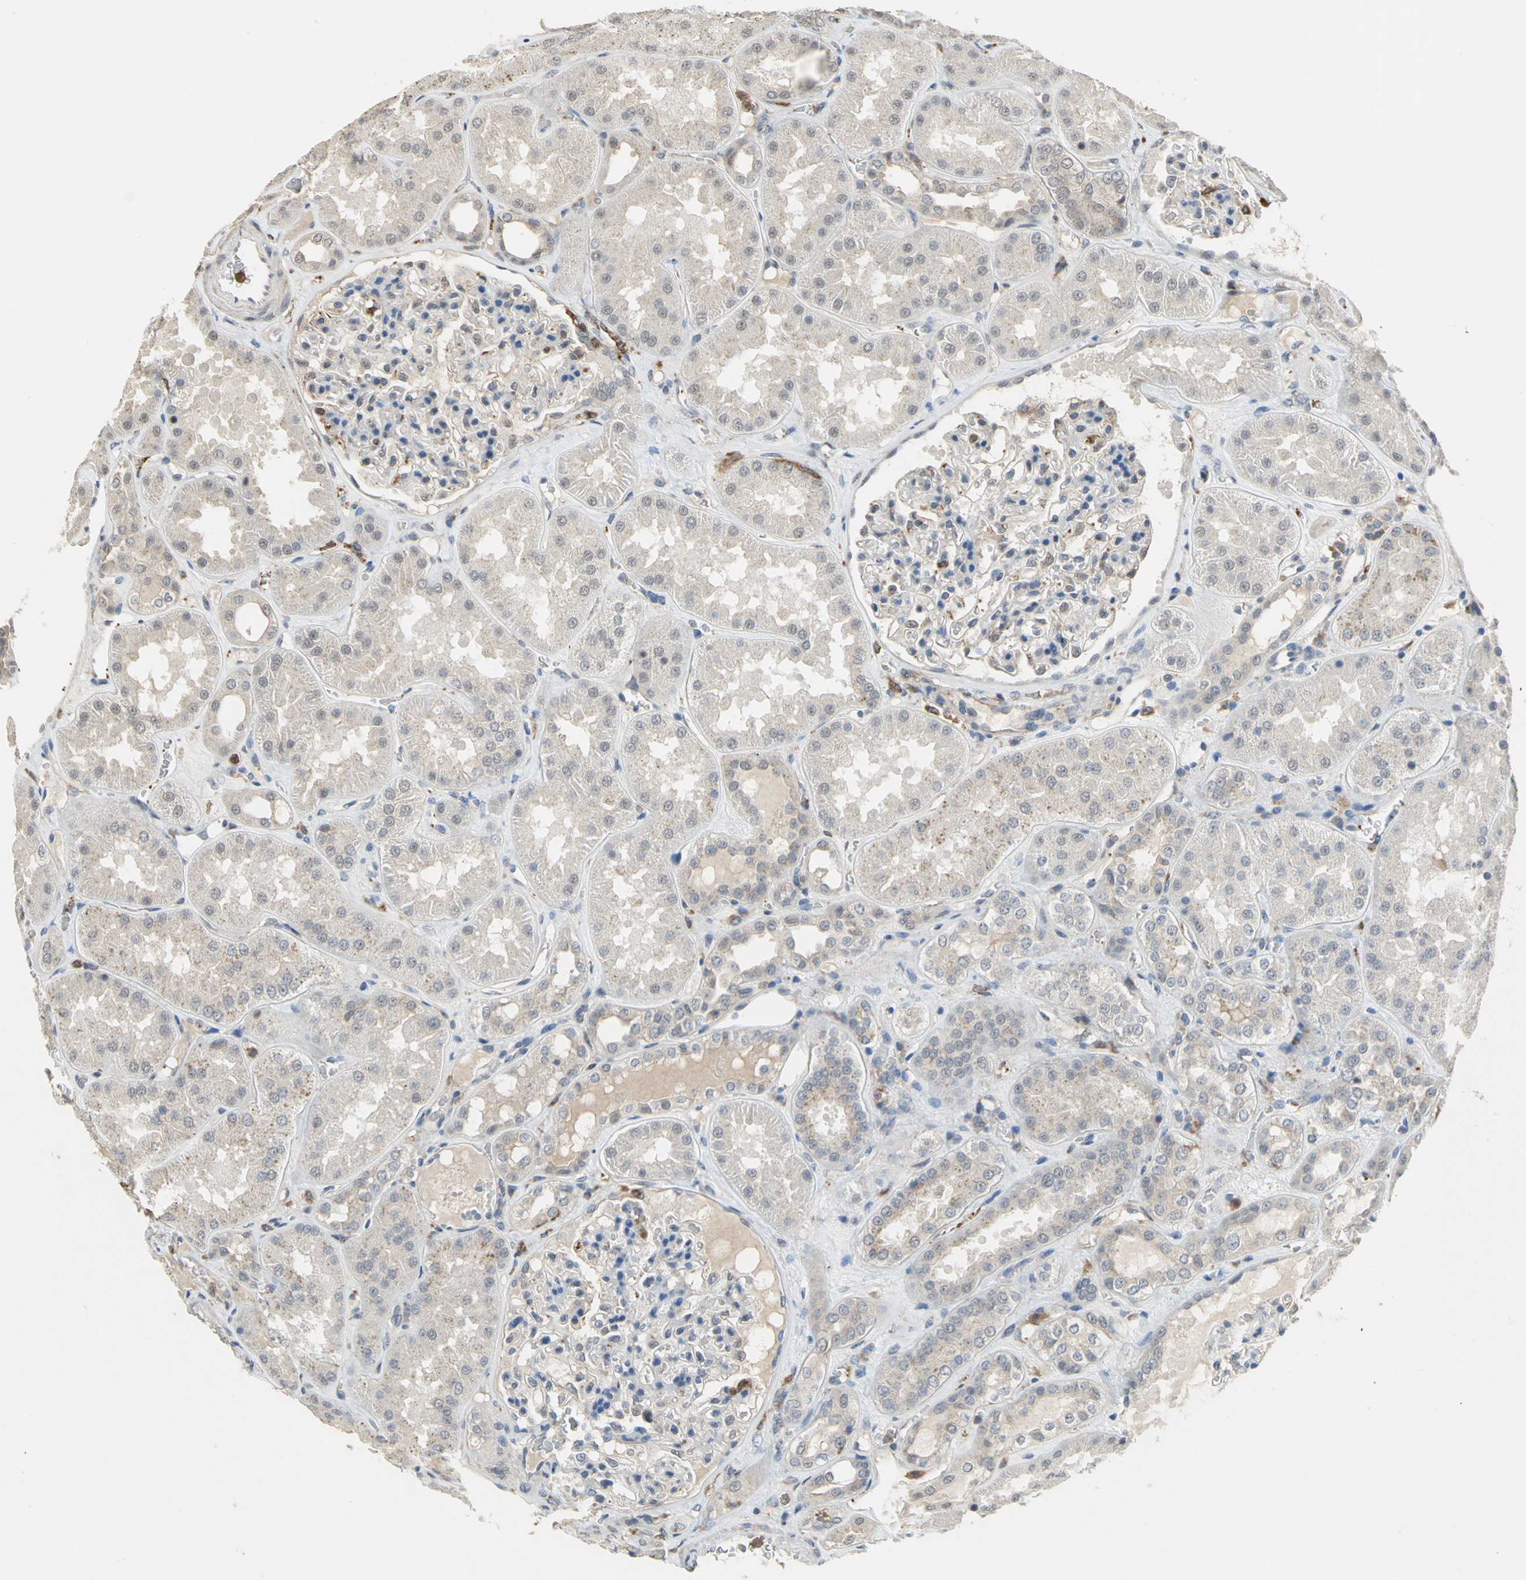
{"staining": {"intensity": "weak", "quantity": "<25%", "location": "cytoplasmic/membranous"}, "tissue": "kidney", "cell_type": "Cells in glomeruli", "image_type": "normal", "snomed": [{"axis": "morphology", "description": "Normal tissue, NOS"}, {"axis": "topography", "description": "Kidney"}], "caption": "This image is of unremarkable kidney stained with IHC to label a protein in brown with the nuclei are counter-stained blue. There is no expression in cells in glomeruli.", "gene": "SKAP2", "patient": {"sex": "female", "age": 56}}